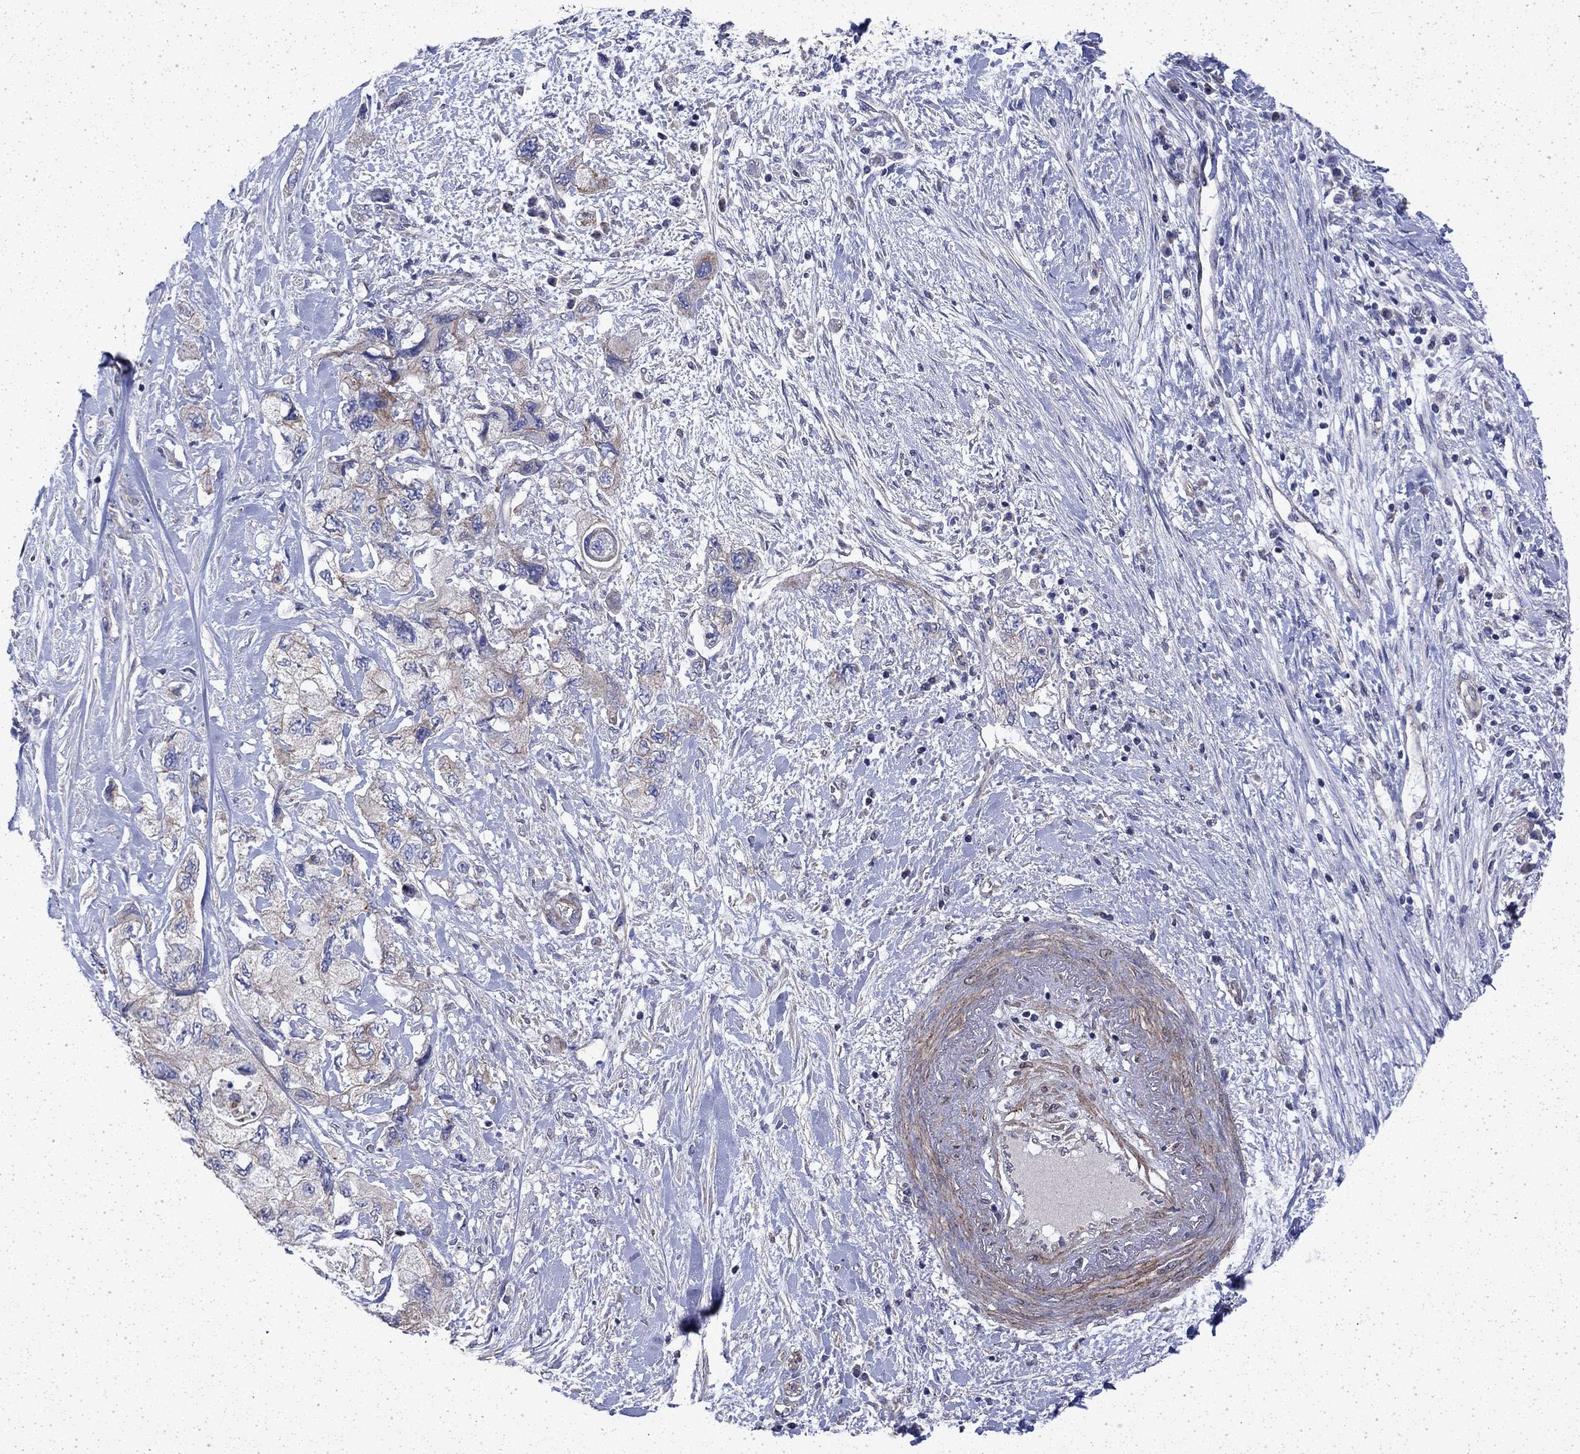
{"staining": {"intensity": "strong", "quantity": "<25%", "location": "cytoplasmic/membranous"}, "tissue": "pancreatic cancer", "cell_type": "Tumor cells", "image_type": "cancer", "snomed": [{"axis": "morphology", "description": "Adenocarcinoma, NOS"}, {"axis": "topography", "description": "Pancreas"}], "caption": "Pancreatic cancer was stained to show a protein in brown. There is medium levels of strong cytoplasmic/membranous expression in approximately <25% of tumor cells.", "gene": "DTNA", "patient": {"sex": "female", "age": 73}}